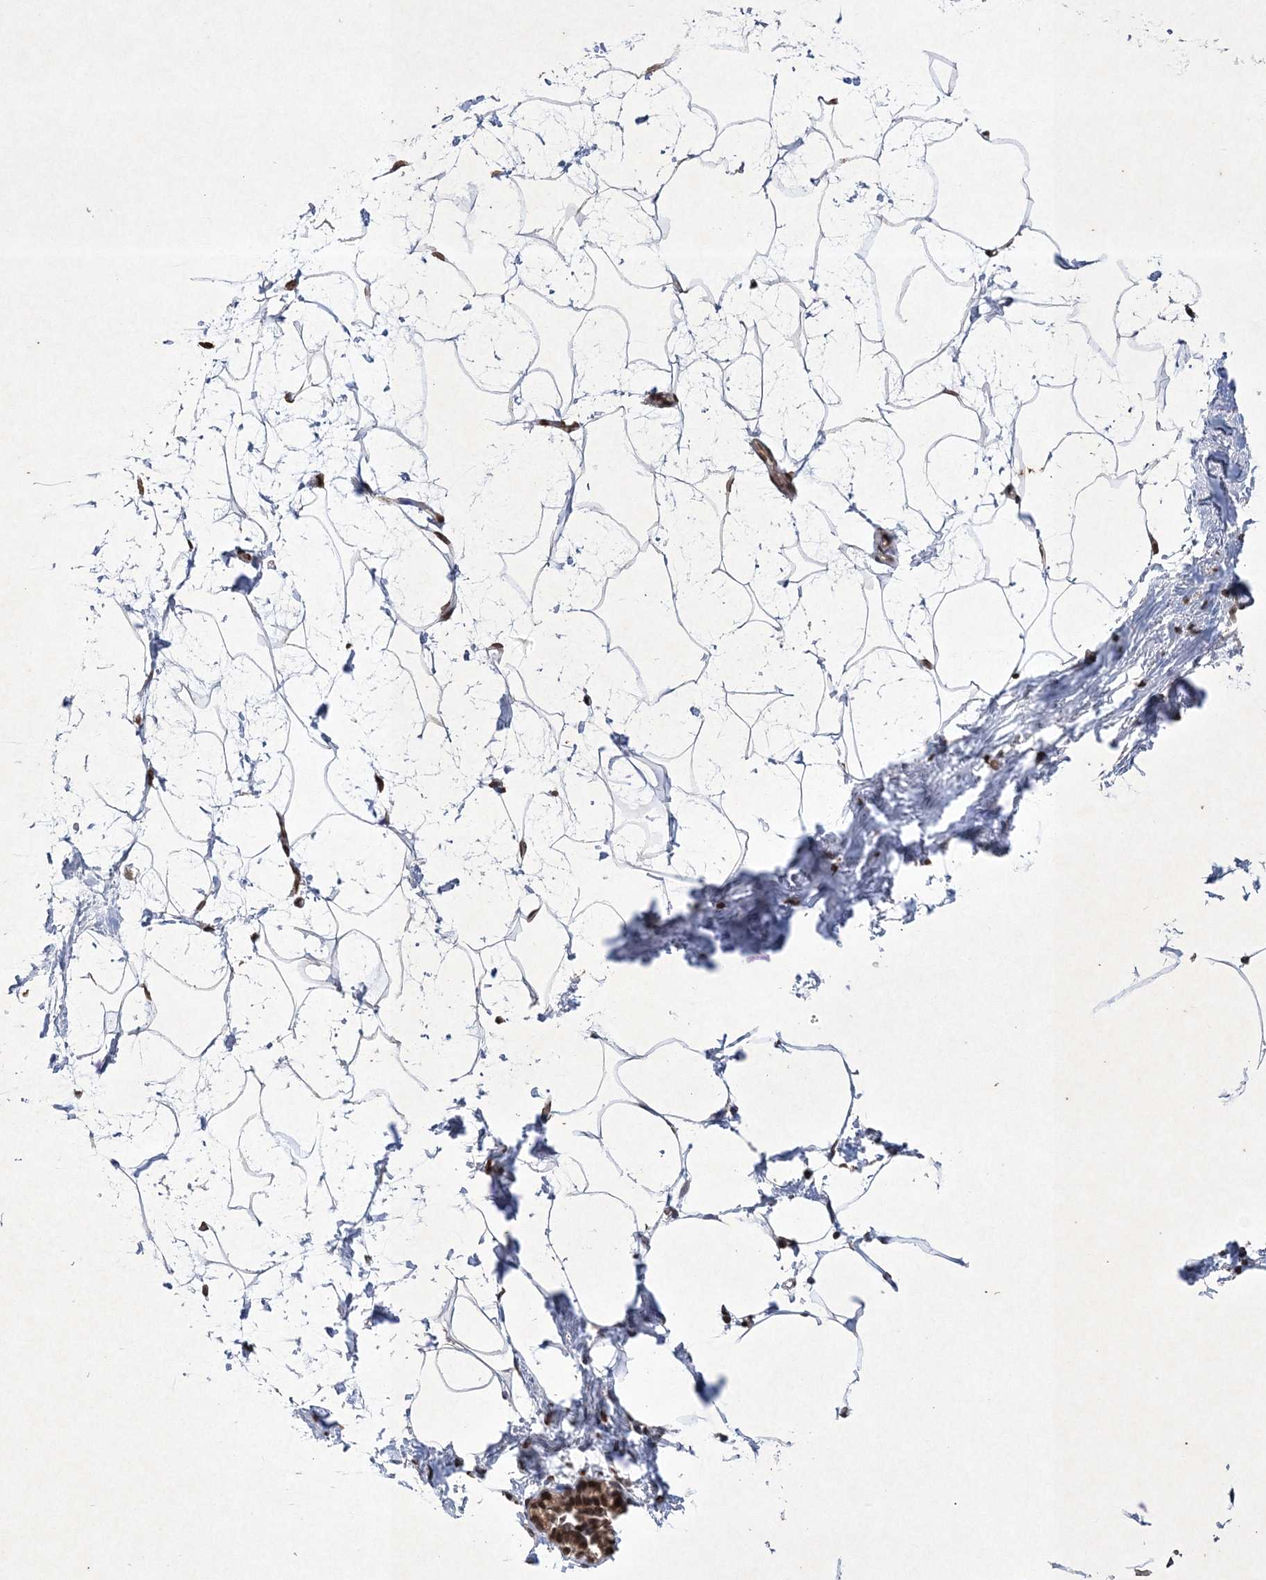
{"staining": {"intensity": "moderate", "quantity": "25%-75%", "location": "nuclear"}, "tissue": "breast", "cell_type": "Adipocytes", "image_type": "normal", "snomed": [{"axis": "morphology", "description": "Normal tissue, NOS"}, {"axis": "morphology", "description": "Lobular carcinoma"}, {"axis": "topography", "description": "Breast"}], "caption": "The histopathology image displays staining of normal breast, revealing moderate nuclear protein expression (brown color) within adipocytes. The protein is stained brown, and the nuclei are stained in blue (DAB IHC with brightfield microscopy, high magnification).", "gene": "NEDD9", "patient": {"sex": "female", "age": 62}}